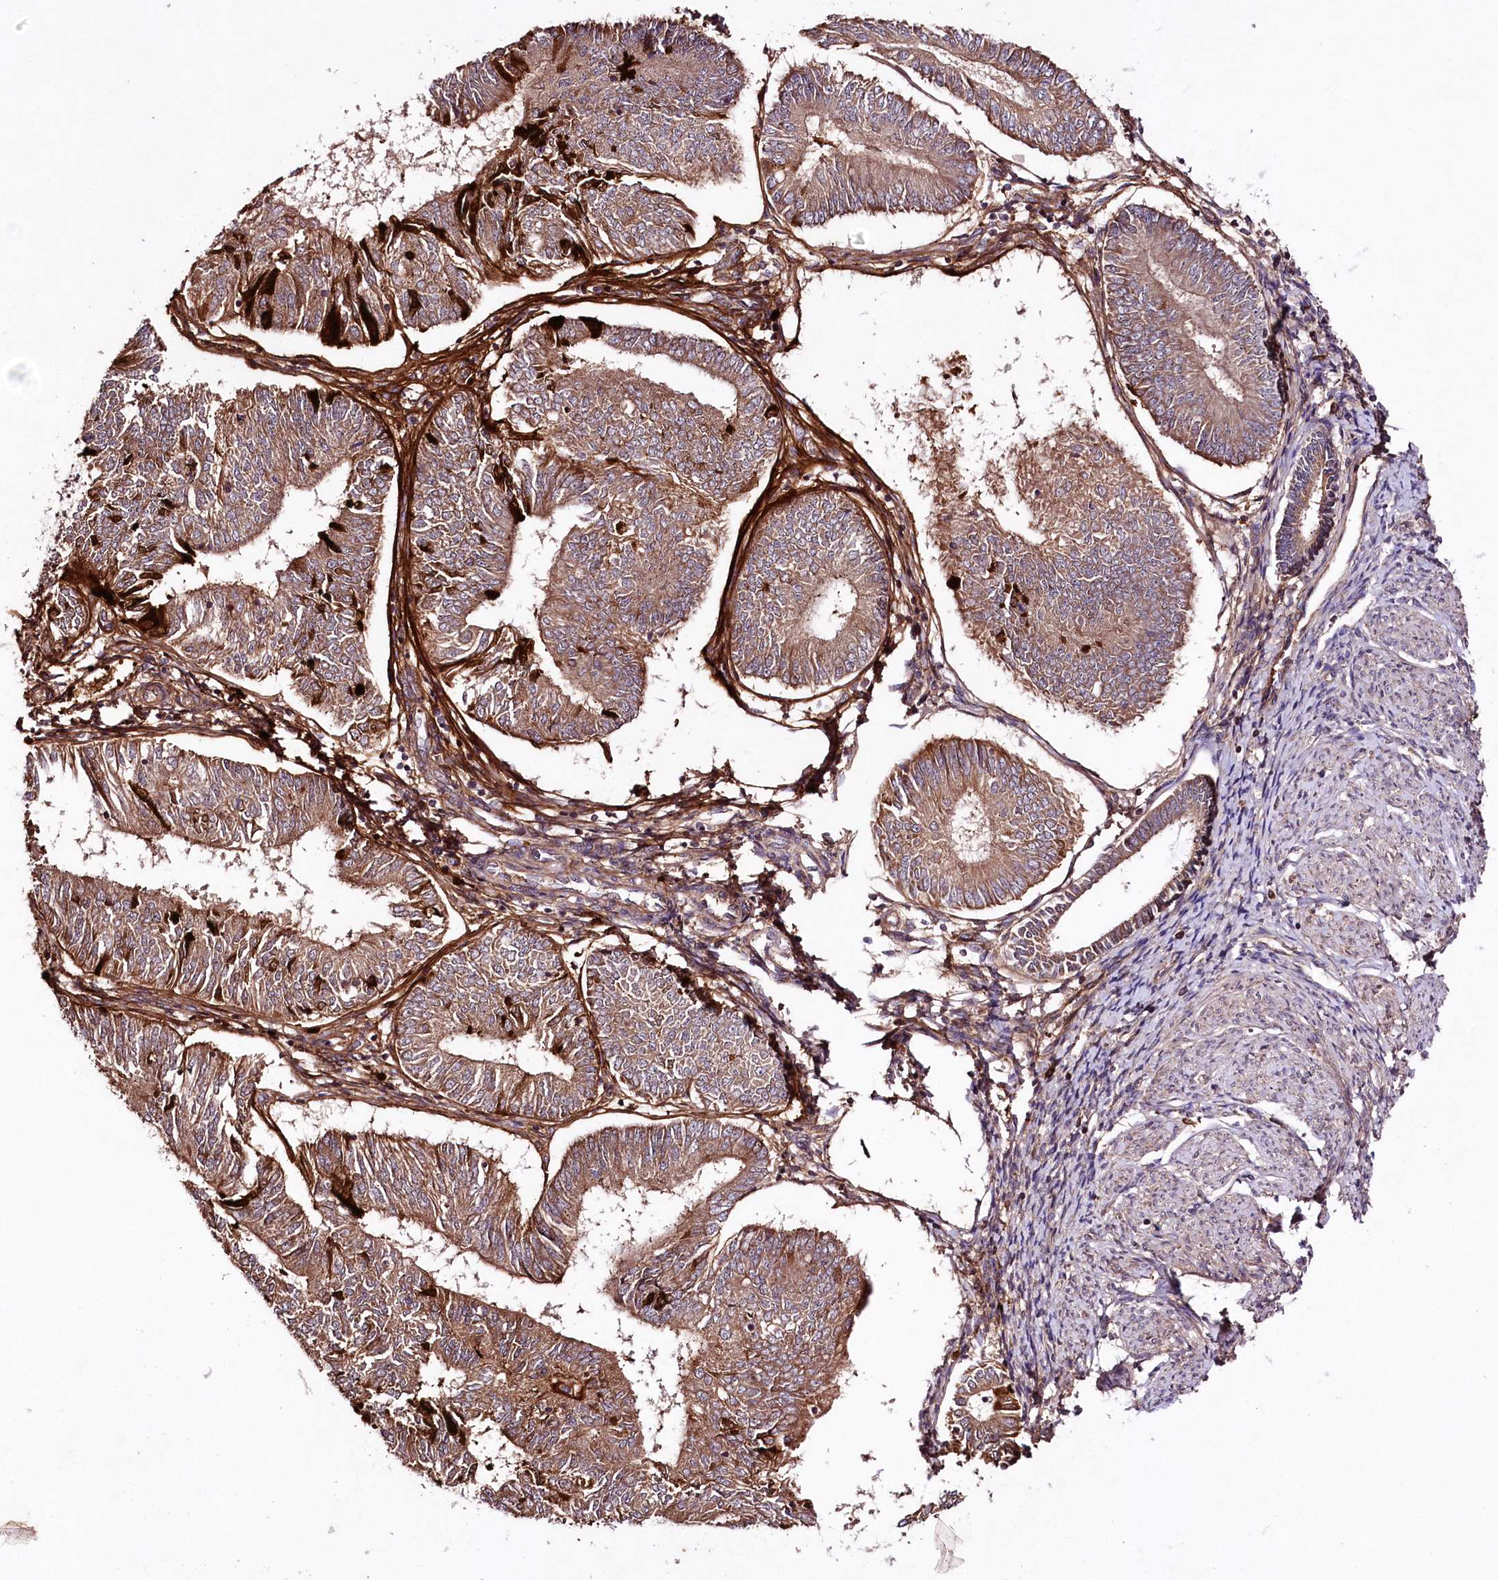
{"staining": {"intensity": "moderate", "quantity": ">75%", "location": "cytoplasmic/membranous"}, "tissue": "endometrial cancer", "cell_type": "Tumor cells", "image_type": "cancer", "snomed": [{"axis": "morphology", "description": "Adenocarcinoma, NOS"}, {"axis": "topography", "description": "Endometrium"}], "caption": "A micrograph of human endometrial adenocarcinoma stained for a protein displays moderate cytoplasmic/membranous brown staining in tumor cells. Nuclei are stained in blue.", "gene": "TNPO3", "patient": {"sex": "female", "age": 58}}